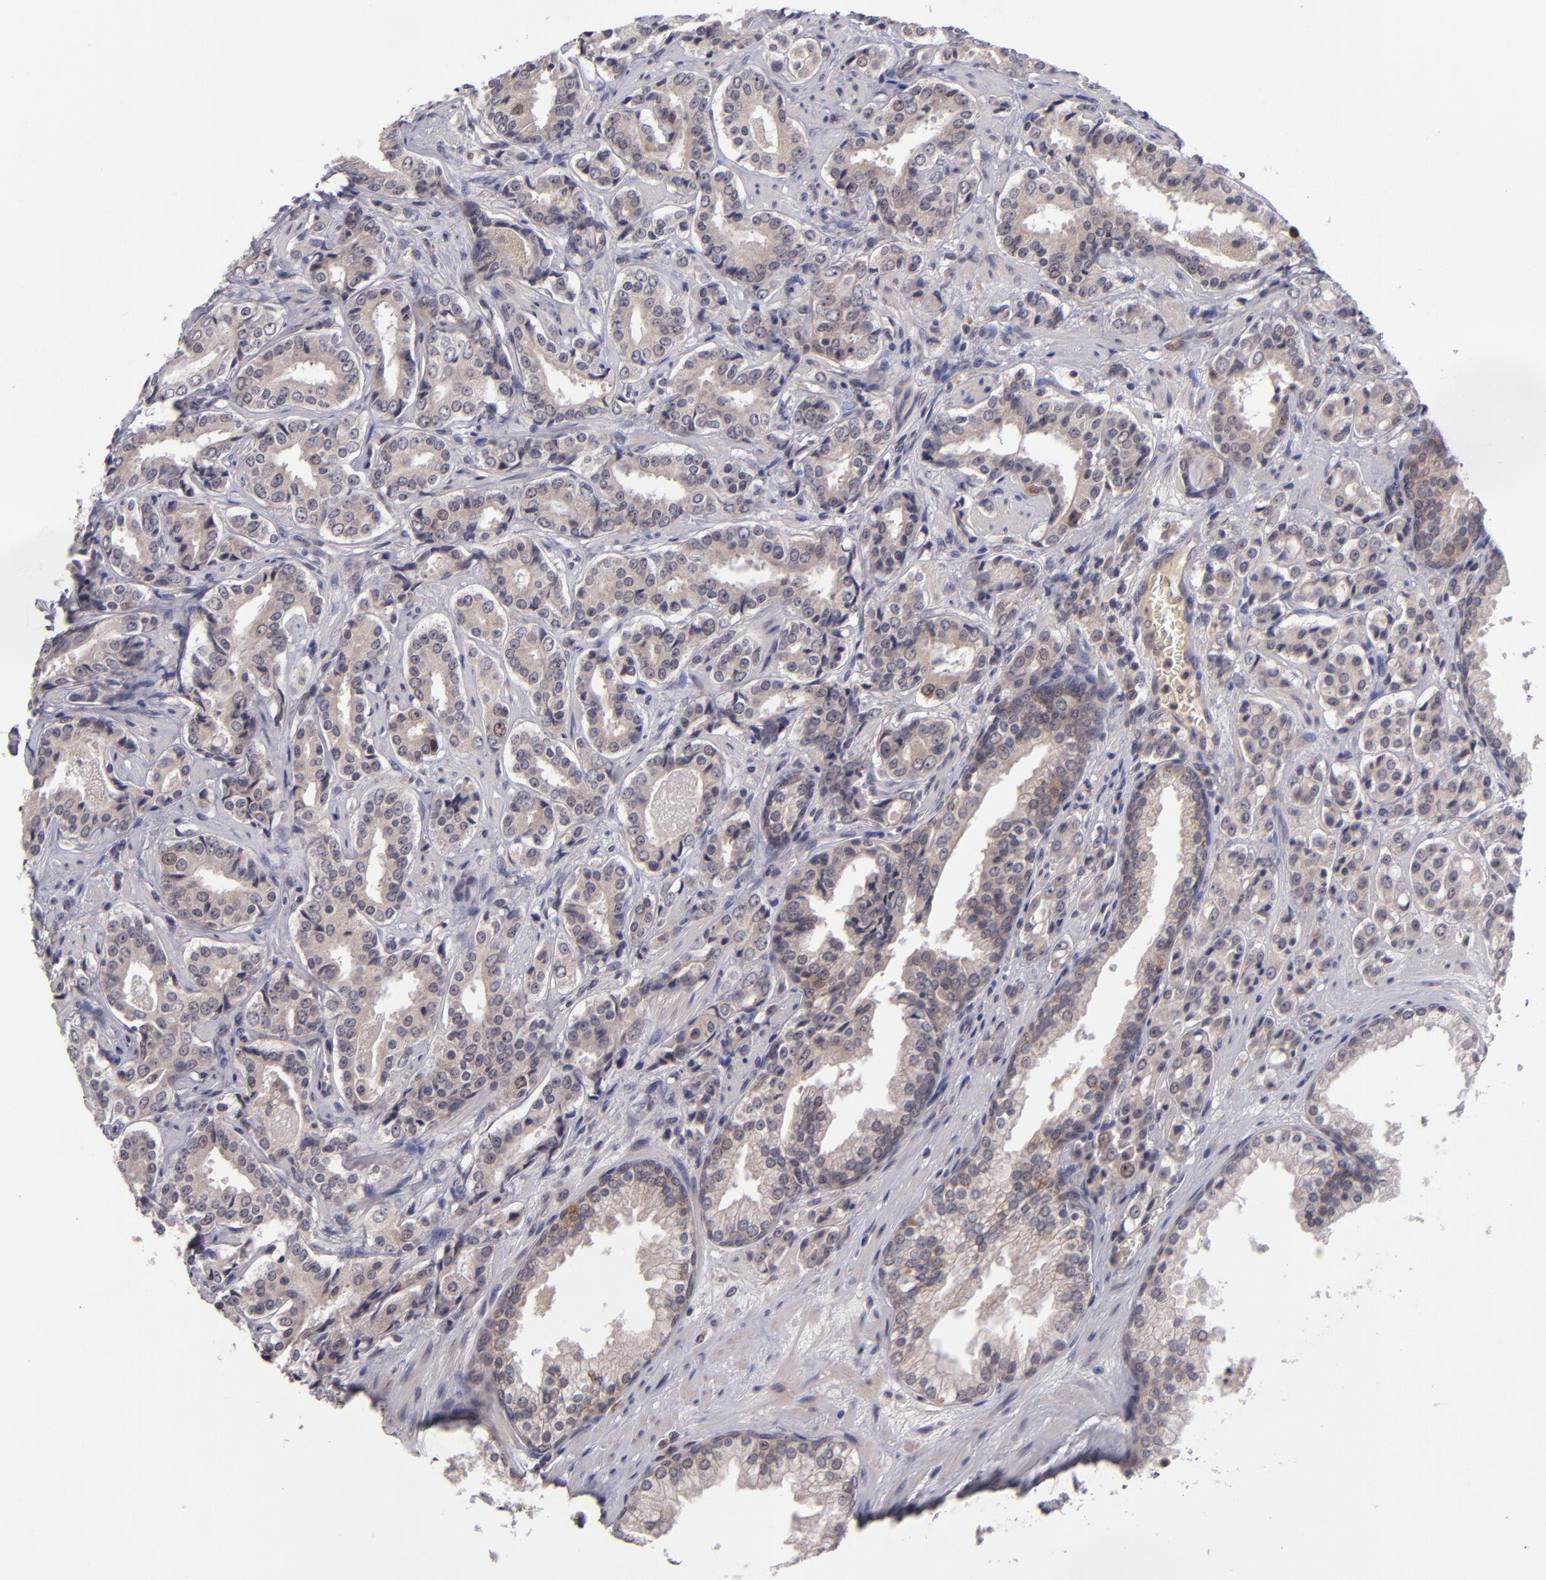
{"staining": {"intensity": "weak", "quantity": "<25%", "location": "cytoplasmic/membranous,nuclear"}, "tissue": "prostate cancer", "cell_type": "Tumor cells", "image_type": "cancer", "snomed": [{"axis": "morphology", "description": "Adenocarcinoma, Medium grade"}, {"axis": "topography", "description": "Prostate"}], "caption": "Prostate adenocarcinoma (medium-grade) was stained to show a protein in brown. There is no significant staining in tumor cells.", "gene": "CDC7", "patient": {"sex": "male", "age": 60}}